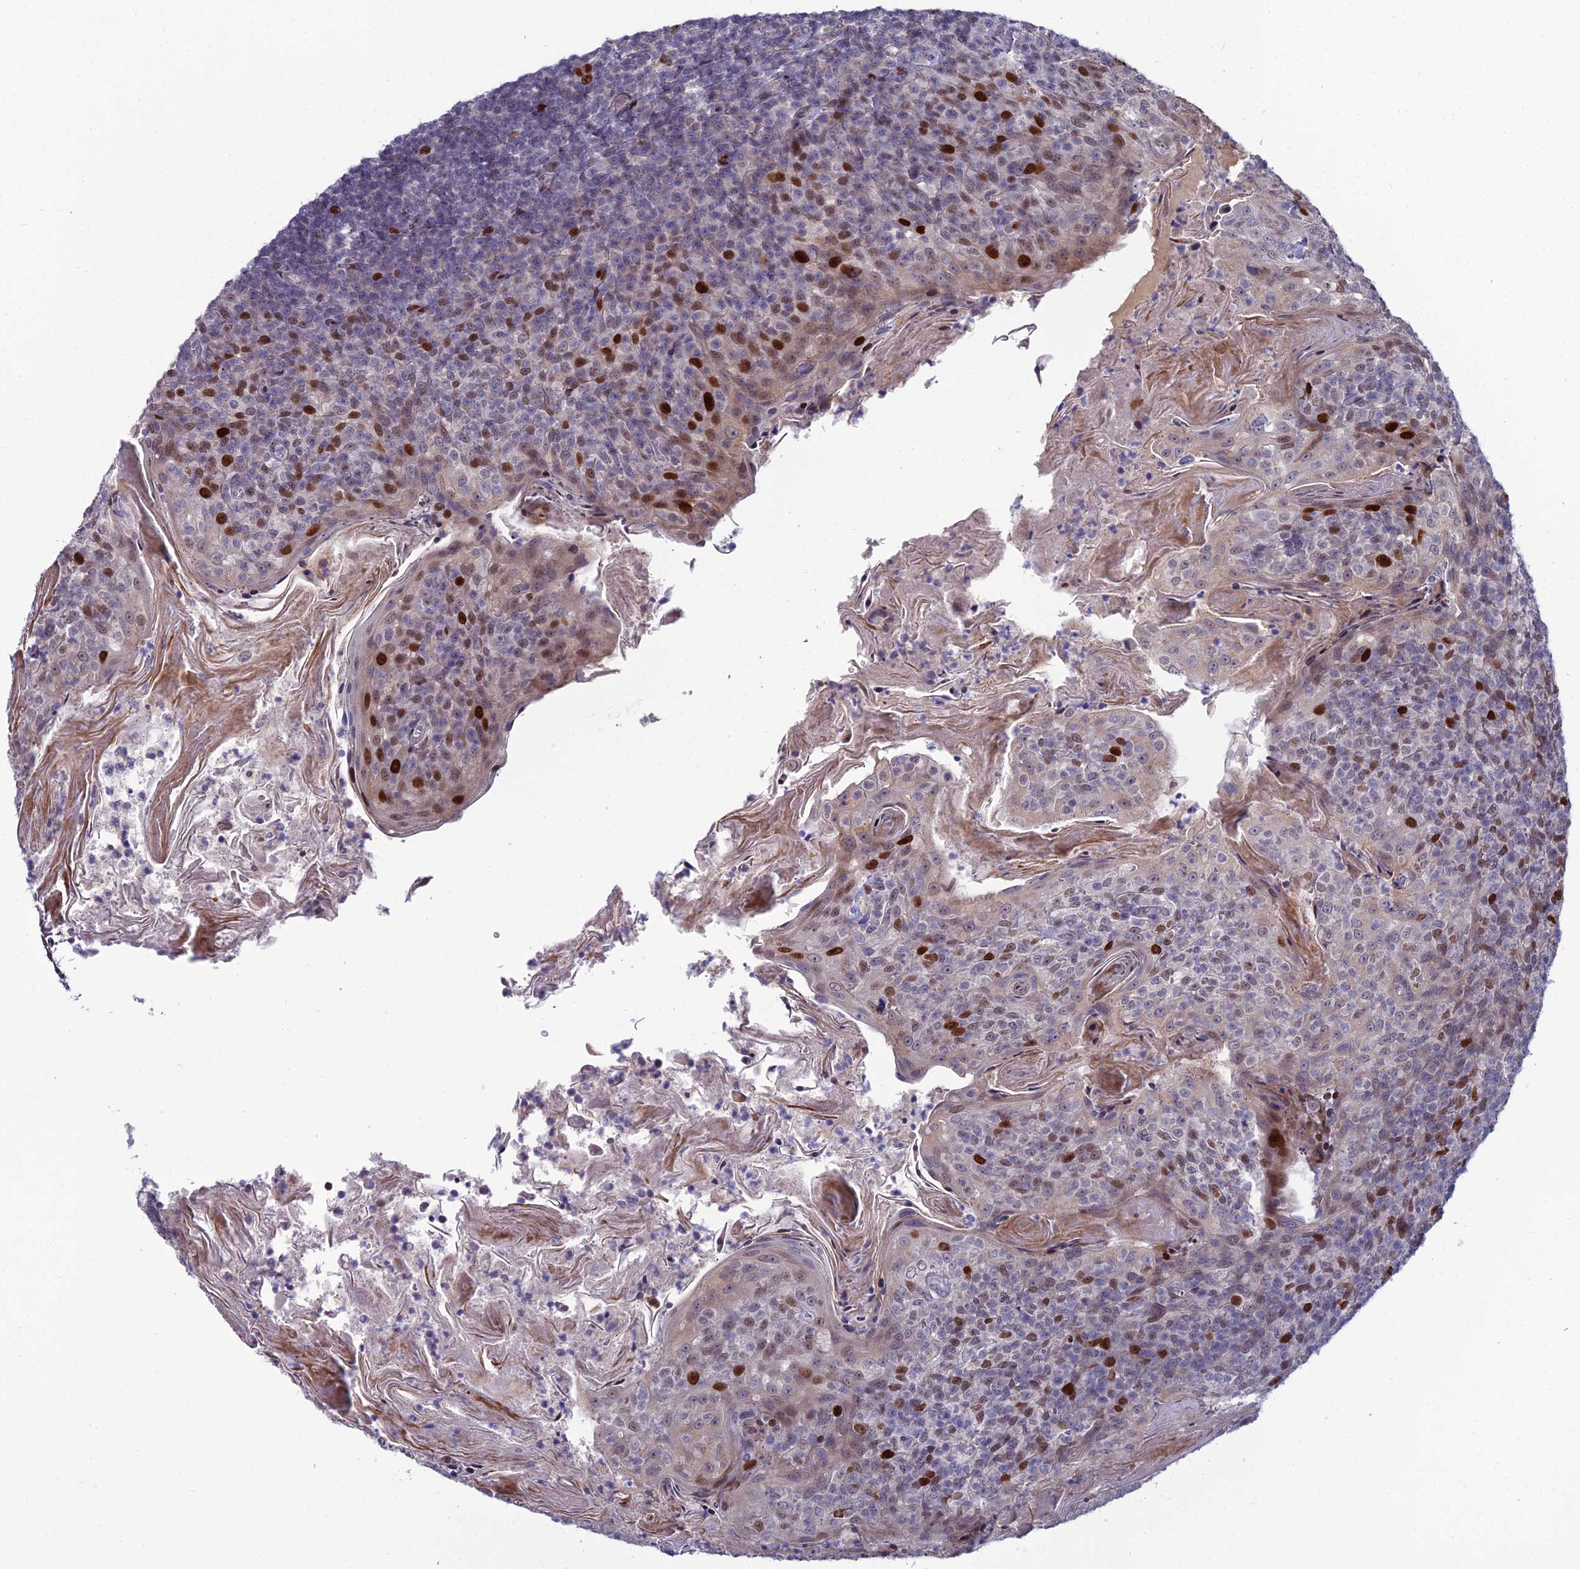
{"staining": {"intensity": "moderate", "quantity": "25%-75%", "location": "nuclear"}, "tissue": "tonsil", "cell_type": "Germinal center cells", "image_type": "normal", "snomed": [{"axis": "morphology", "description": "Normal tissue, NOS"}, {"axis": "topography", "description": "Tonsil"}], "caption": "IHC staining of unremarkable tonsil, which demonstrates medium levels of moderate nuclear positivity in about 25%-75% of germinal center cells indicating moderate nuclear protein staining. The staining was performed using DAB (brown) for protein detection and nuclei were counterstained in hematoxylin (blue).", "gene": "TAF9B", "patient": {"sex": "female", "age": 10}}